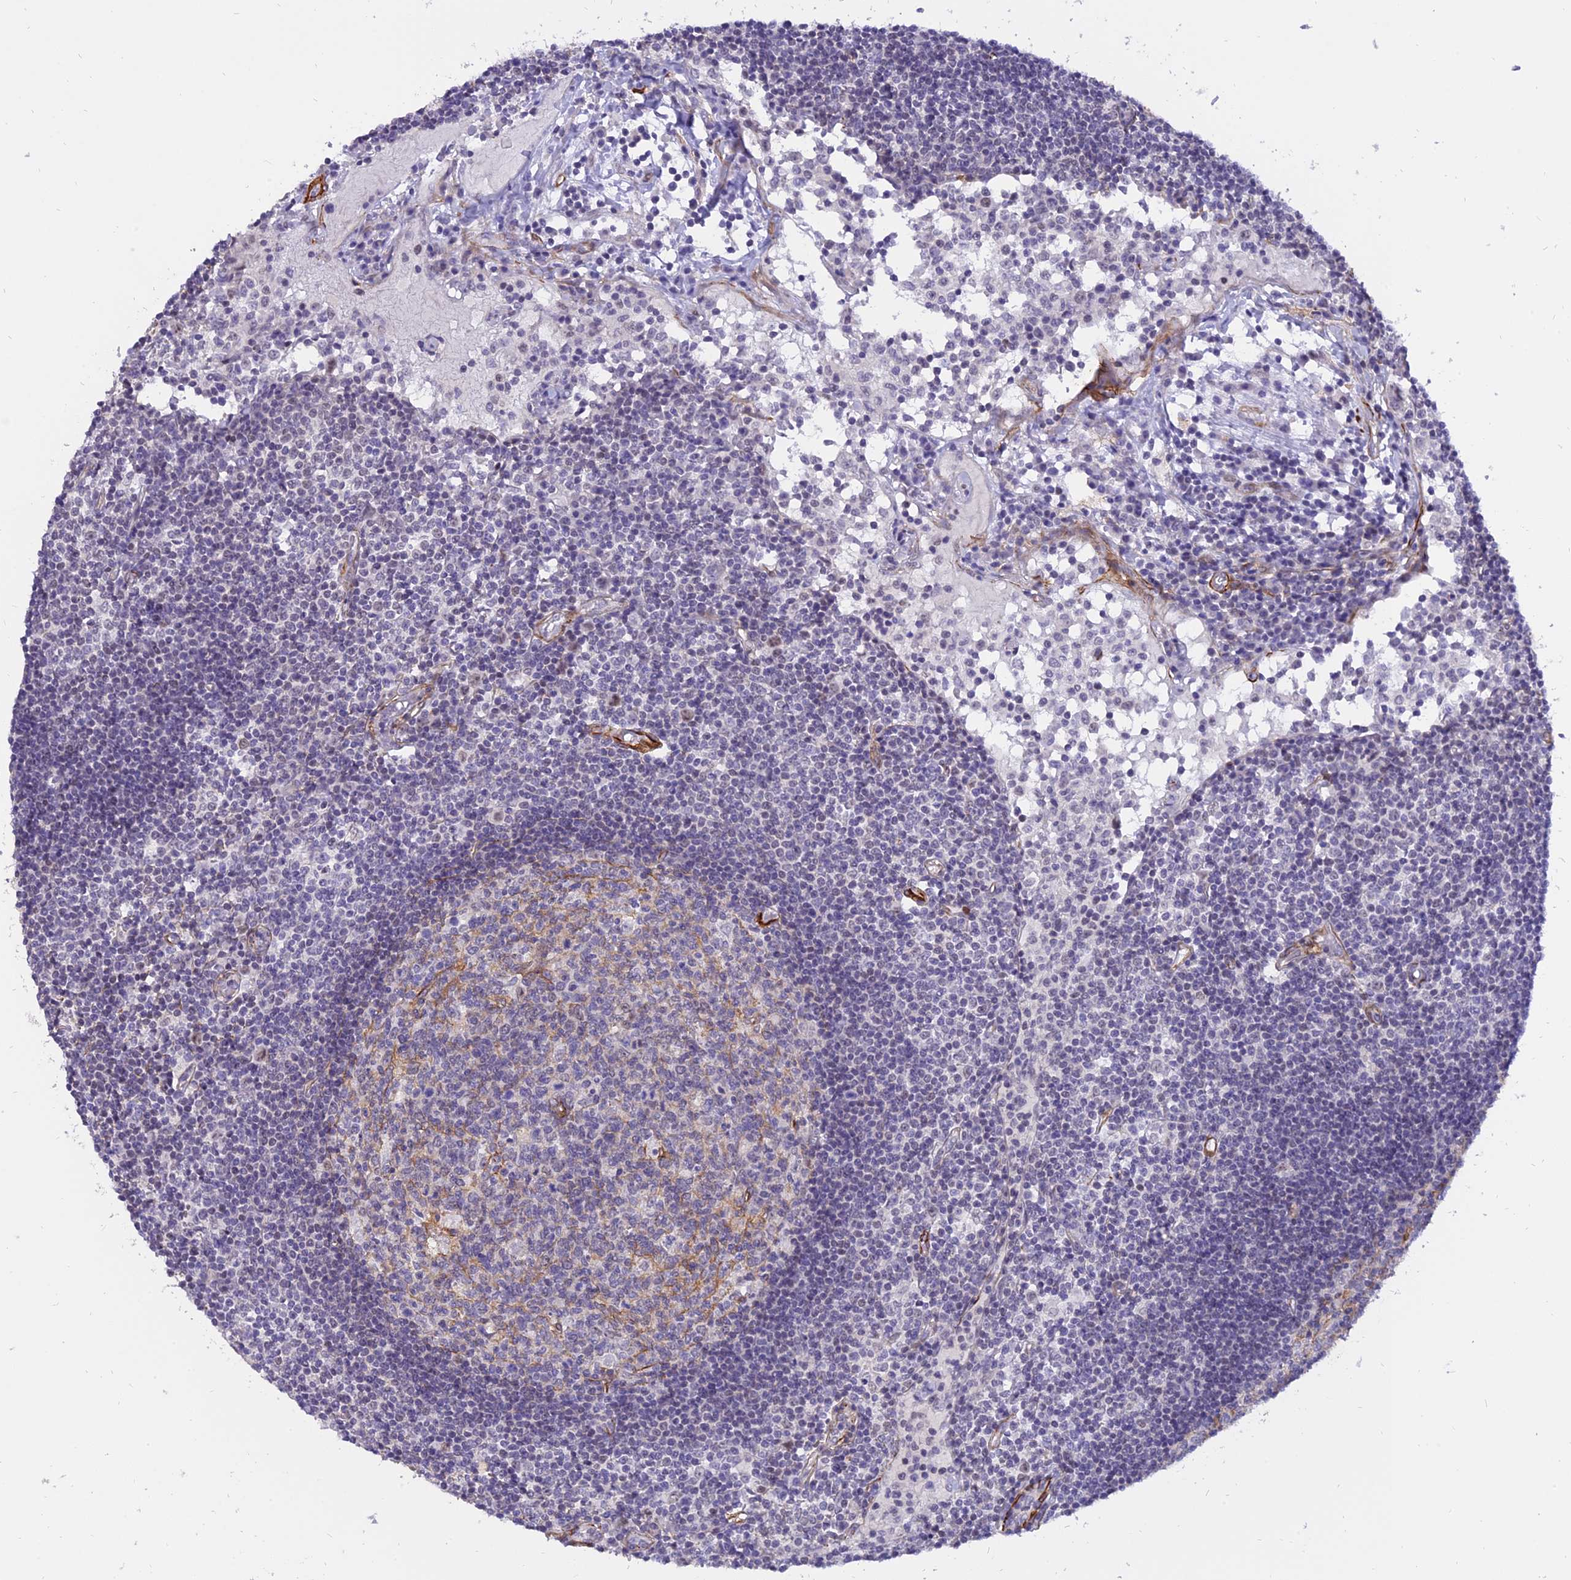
{"staining": {"intensity": "negative", "quantity": "none", "location": "none"}, "tissue": "lymph node", "cell_type": "Germinal center cells", "image_type": "normal", "snomed": [{"axis": "morphology", "description": "Normal tissue, NOS"}, {"axis": "topography", "description": "Lymph node"}], "caption": "Immunohistochemistry photomicrograph of unremarkable lymph node: lymph node stained with DAB (3,3'-diaminobenzidine) demonstrates no significant protein staining in germinal center cells.", "gene": "CENPV", "patient": {"sex": "female", "age": 55}}